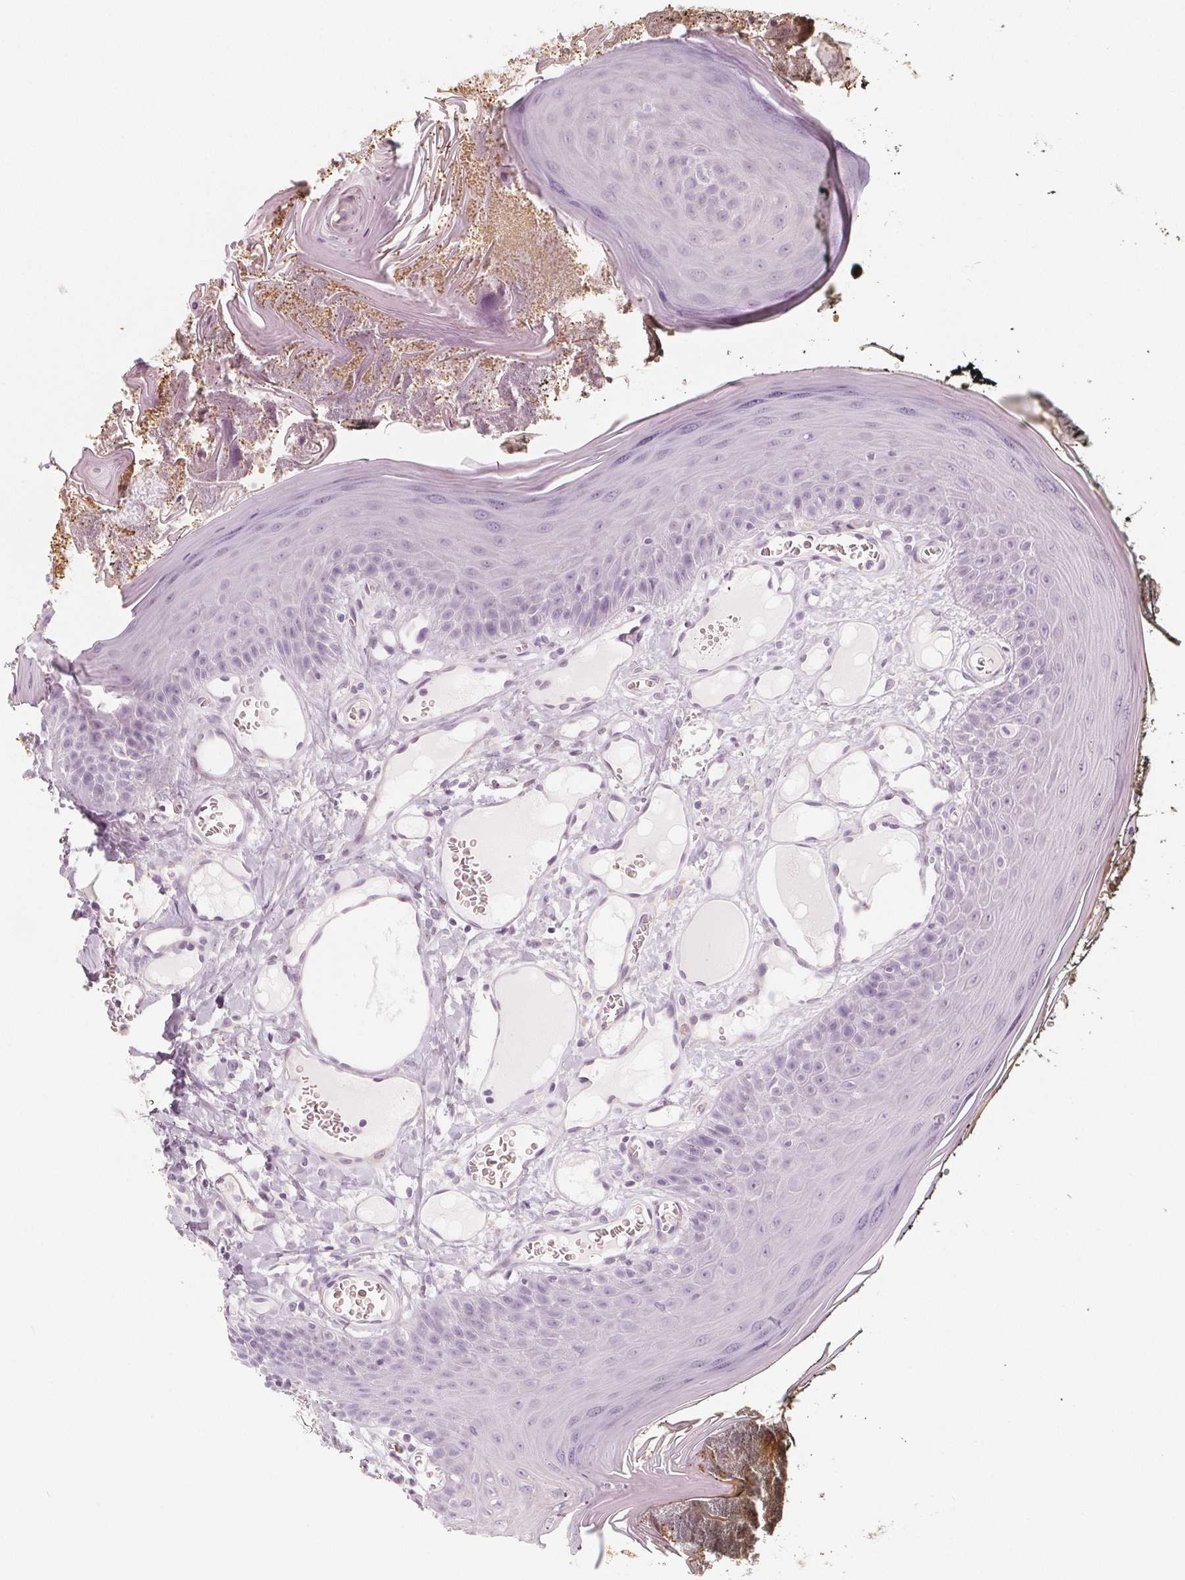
{"staining": {"intensity": "negative", "quantity": "none", "location": "none"}, "tissue": "oral mucosa", "cell_type": "Squamous epithelial cells", "image_type": "normal", "snomed": [{"axis": "morphology", "description": "Normal tissue, NOS"}, {"axis": "topography", "description": "Oral tissue"}], "caption": "Oral mucosa was stained to show a protein in brown. There is no significant positivity in squamous epithelial cells. (Stains: DAB IHC with hematoxylin counter stain, Microscopy: brightfield microscopy at high magnification).", "gene": "MAP1A", "patient": {"sex": "male", "age": 9}}